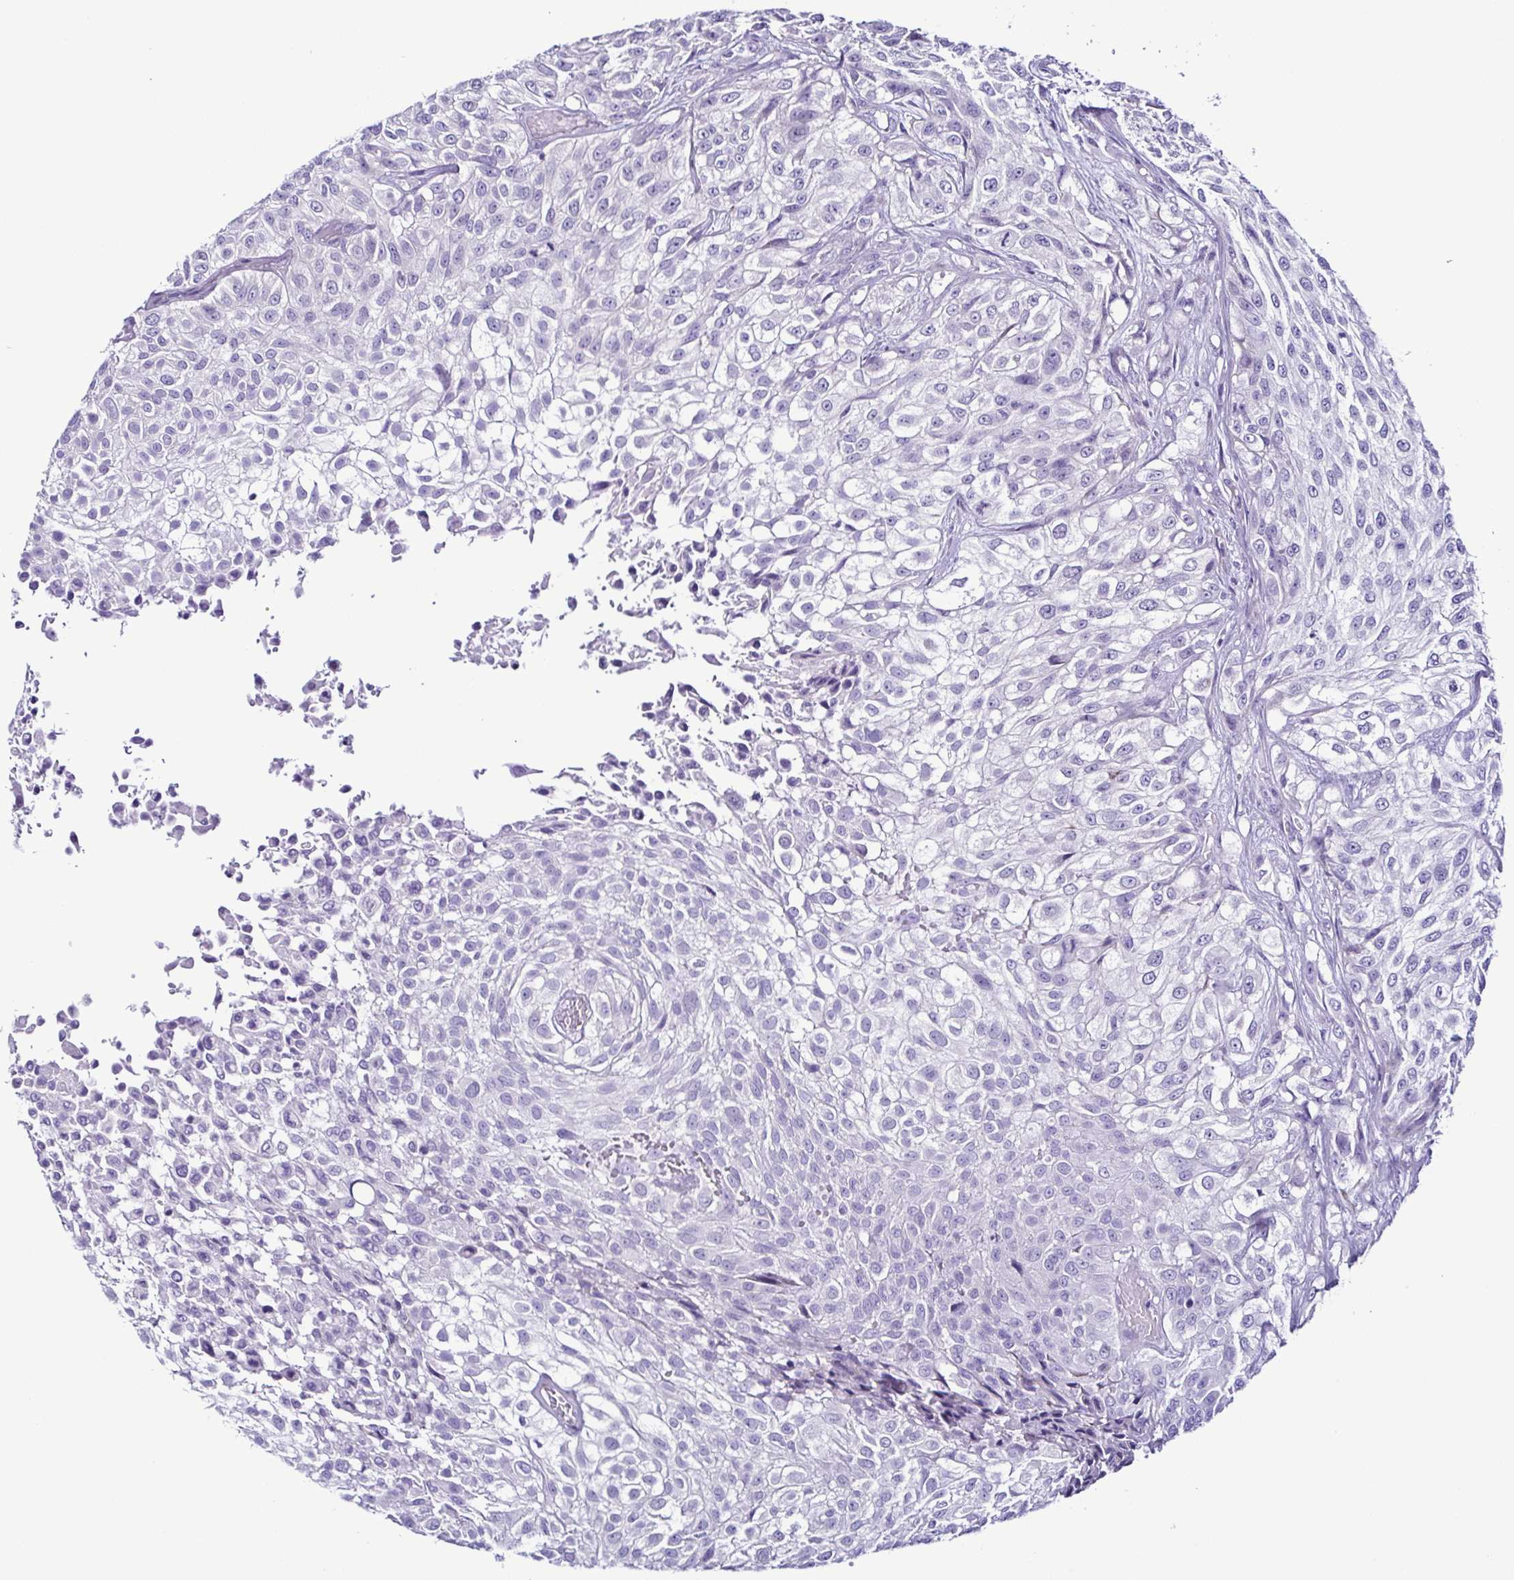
{"staining": {"intensity": "negative", "quantity": "none", "location": "none"}, "tissue": "urothelial cancer", "cell_type": "Tumor cells", "image_type": "cancer", "snomed": [{"axis": "morphology", "description": "Urothelial carcinoma, High grade"}, {"axis": "topography", "description": "Urinary bladder"}], "caption": "Immunohistochemistry photomicrograph of neoplastic tissue: urothelial cancer stained with DAB (3,3'-diaminobenzidine) demonstrates no significant protein staining in tumor cells. (Stains: DAB (3,3'-diaminobenzidine) immunohistochemistry (IHC) with hematoxylin counter stain, Microscopy: brightfield microscopy at high magnification).", "gene": "SRL", "patient": {"sex": "male", "age": 56}}